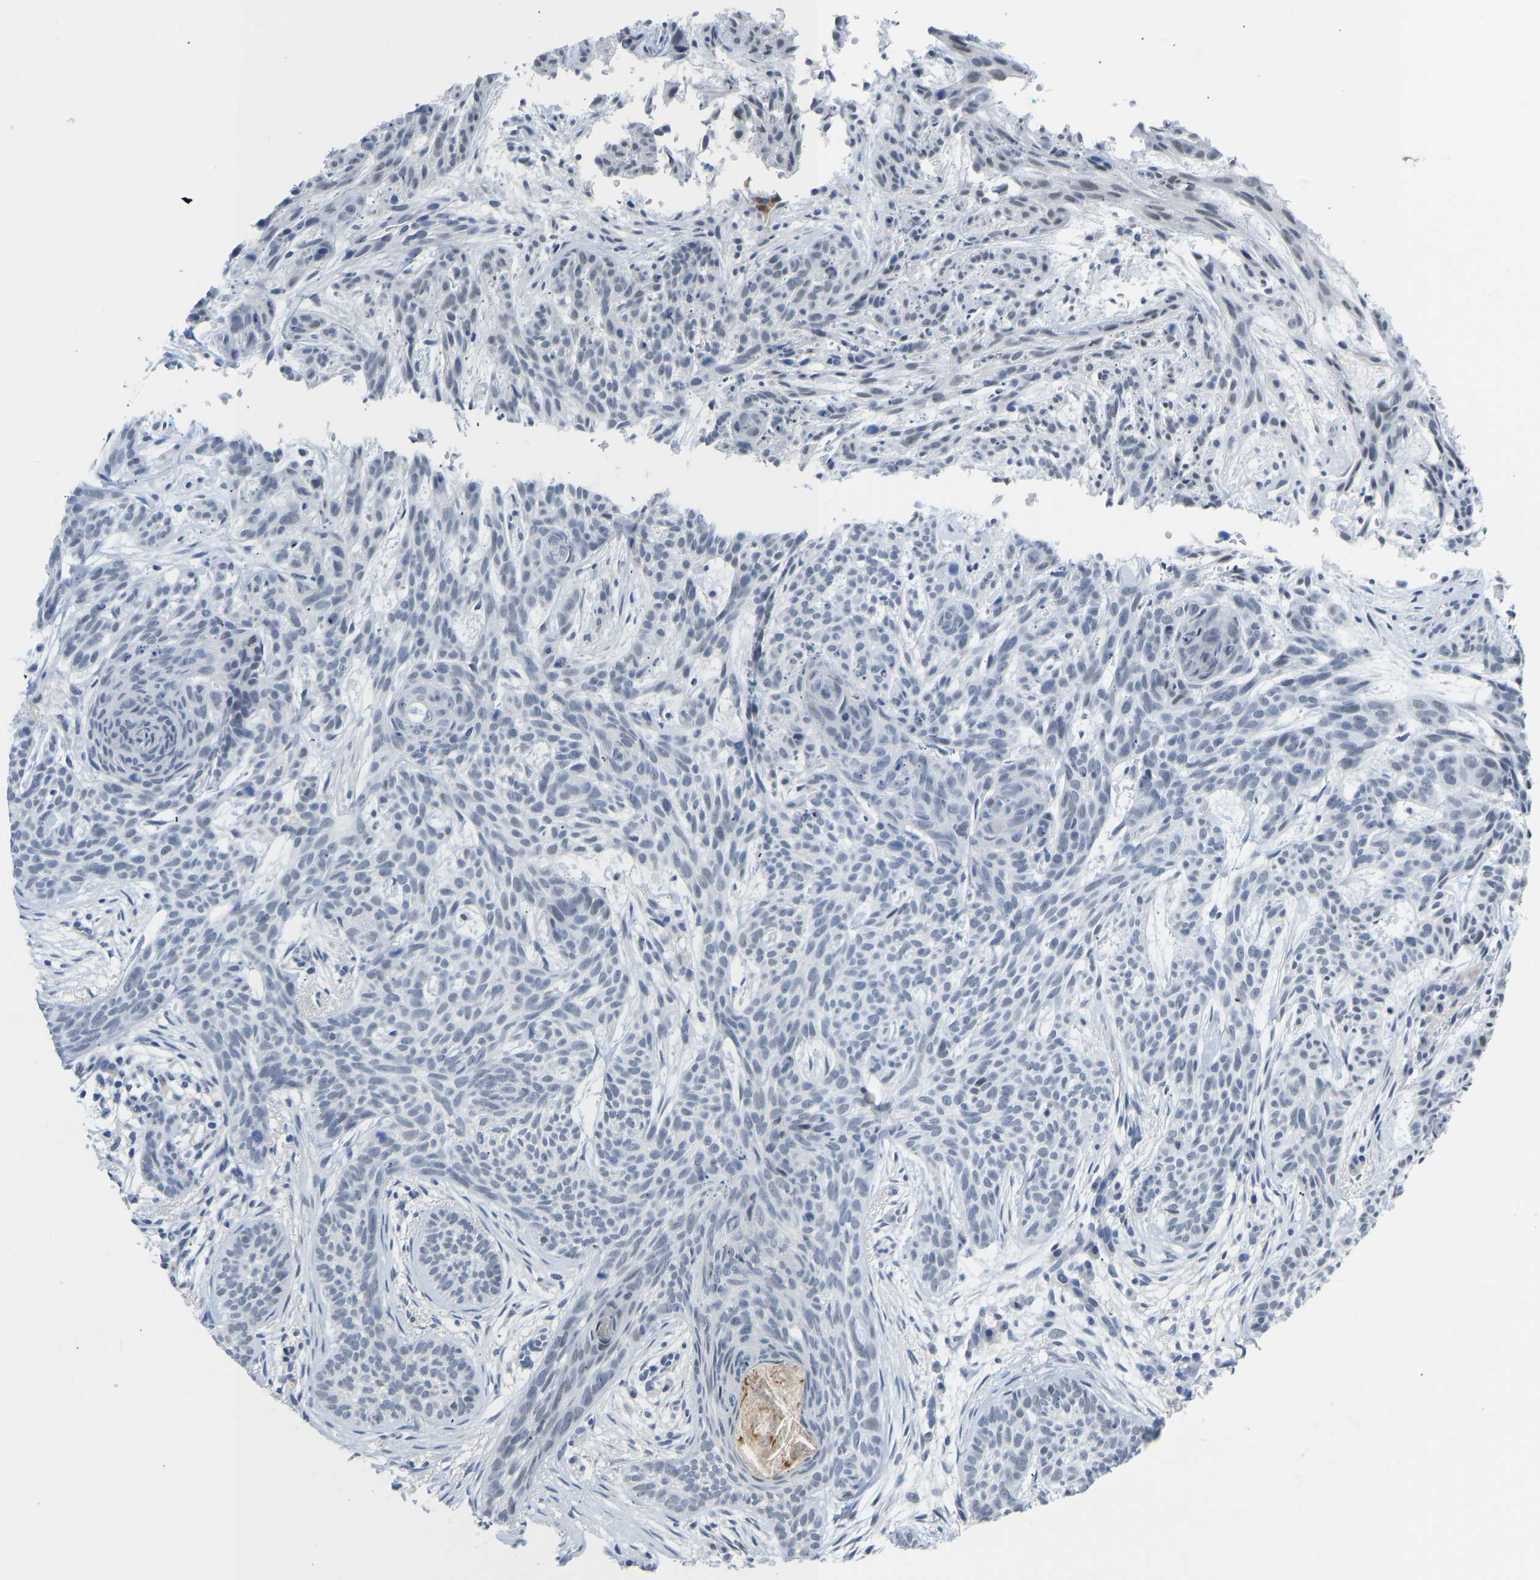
{"staining": {"intensity": "negative", "quantity": "none", "location": "none"}, "tissue": "skin cancer", "cell_type": "Tumor cells", "image_type": "cancer", "snomed": [{"axis": "morphology", "description": "Basal cell carcinoma"}, {"axis": "topography", "description": "Skin"}], "caption": "There is no significant expression in tumor cells of basal cell carcinoma (skin).", "gene": "TXNDC2", "patient": {"sex": "female", "age": 59}}